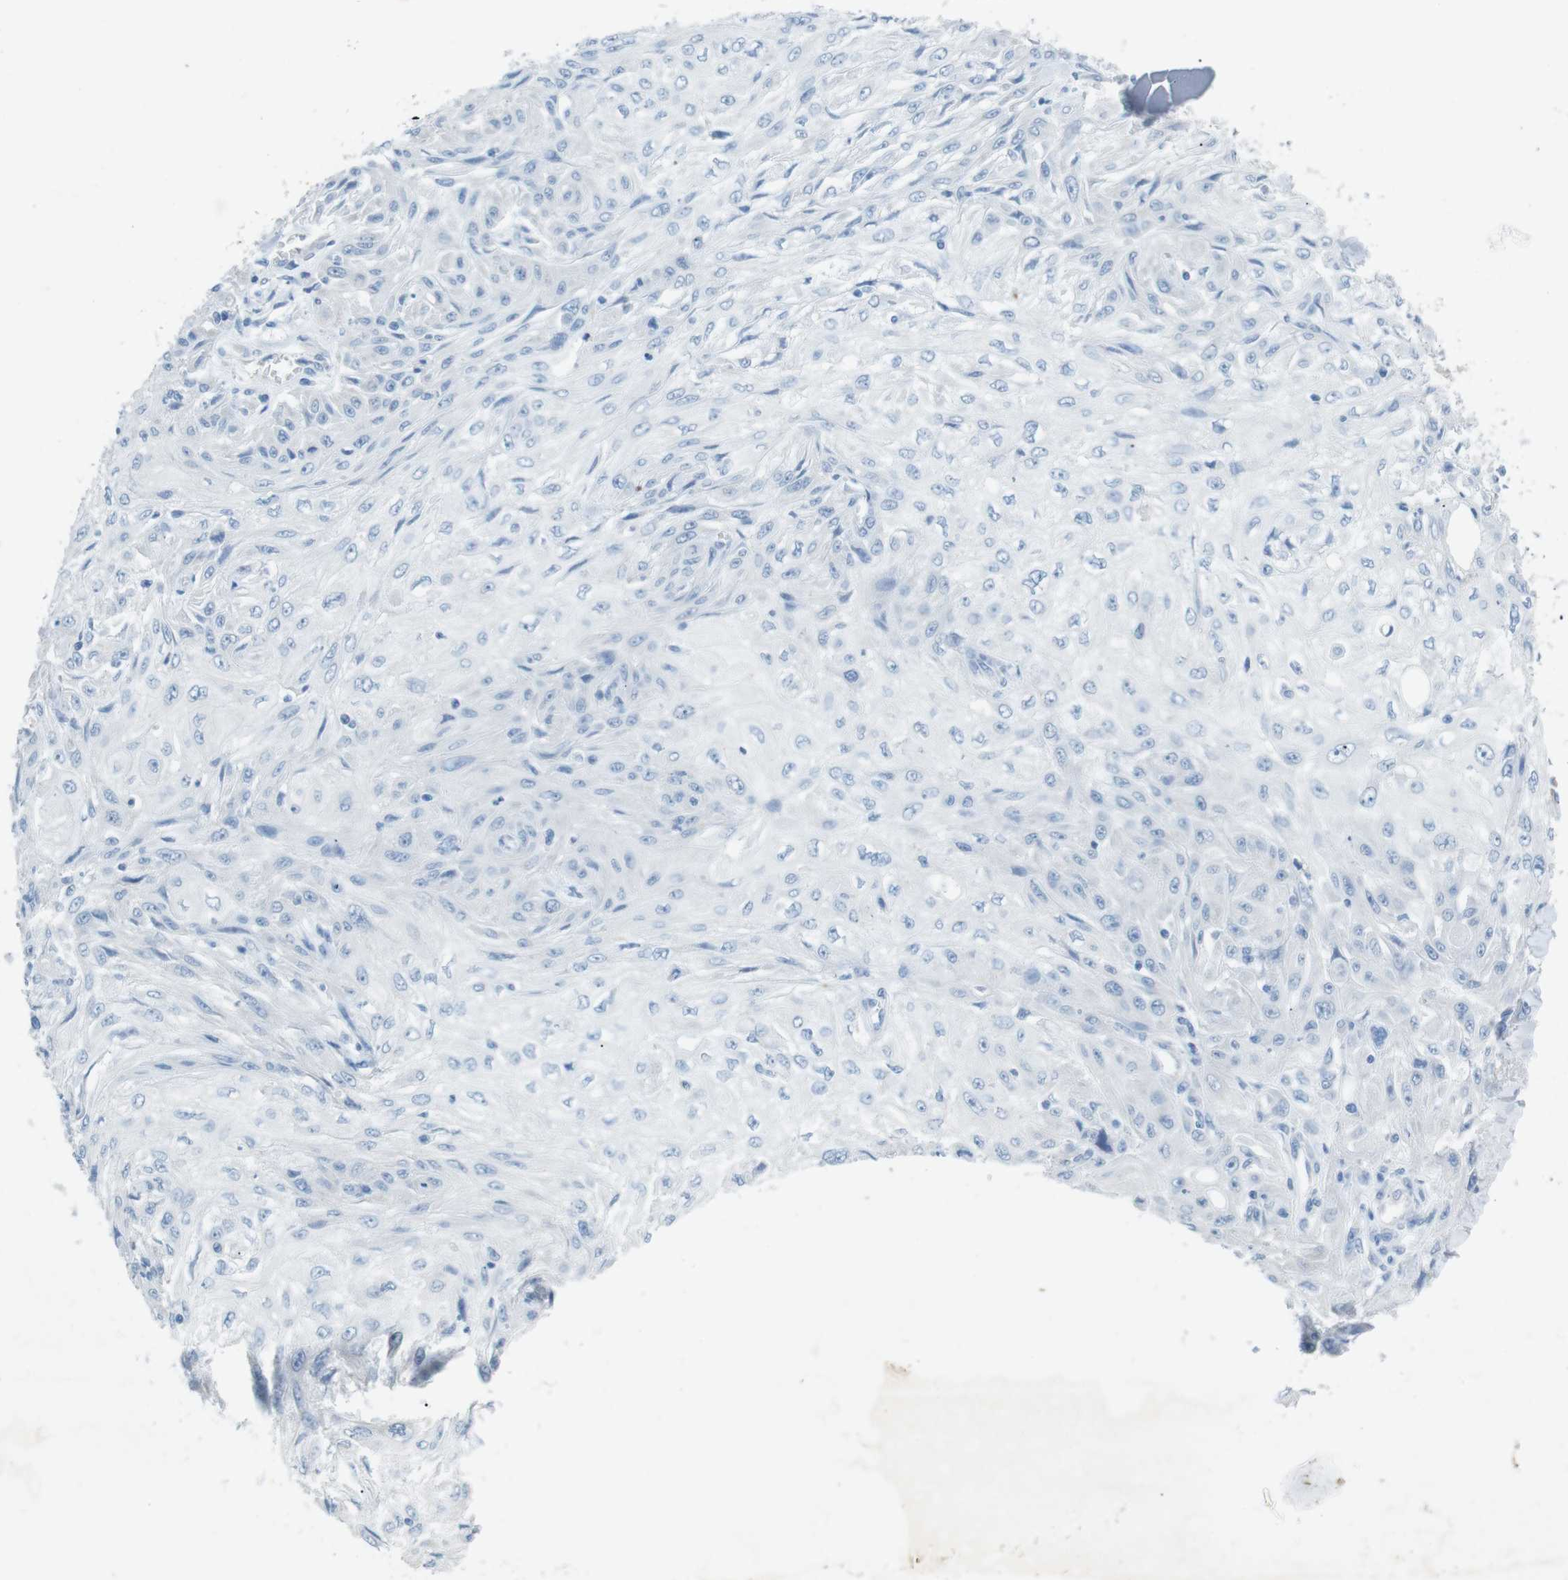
{"staining": {"intensity": "negative", "quantity": "none", "location": "none"}, "tissue": "skin cancer", "cell_type": "Tumor cells", "image_type": "cancer", "snomed": [{"axis": "morphology", "description": "Squamous cell carcinoma, NOS"}, {"axis": "topography", "description": "Skin"}], "caption": "Tumor cells are negative for protein expression in human skin squamous cell carcinoma.", "gene": "SALL4", "patient": {"sex": "male", "age": 75}}